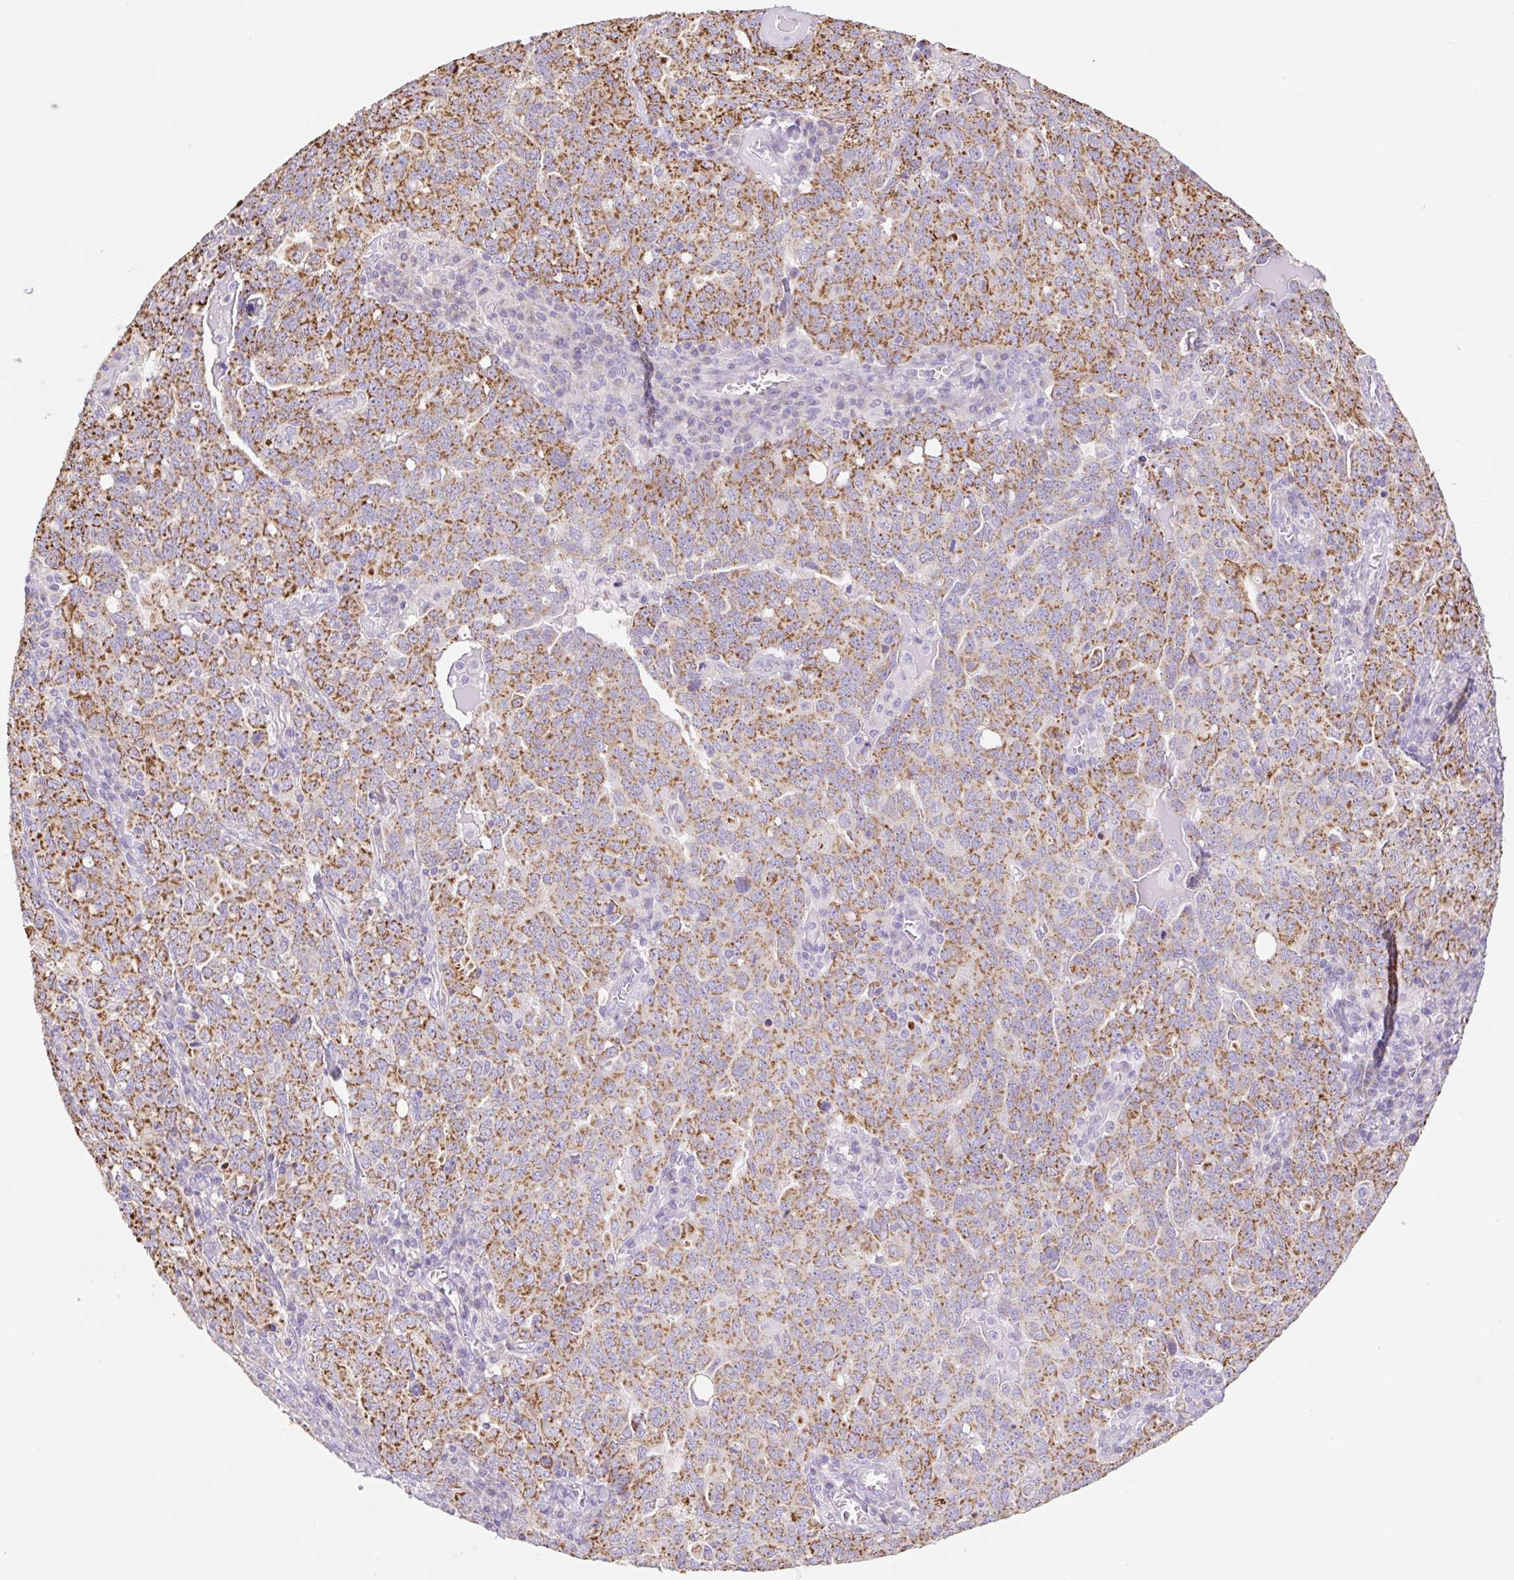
{"staining": {"intensity": "moderate", "quantity": ">75%", "location": "cytoplasmic/membranous"}, "tissue": "ovarian cancer", "cell_type": "Tumor cells", "image_type": "cancer", "snomed": [{"axis": "morphology", "description": "Carcinoma, endometroid"}, {"axis": "topography", "description": "Ovary"}], "caption": "Protein expression analysis of human ovarian cancer (endometroid carcinoma) reveals moderate cytoplasmic/membranous expression in about >75% of tumor cells.", "gene": "COPZ2", "patient": {"sex": "female", "age": 62}}